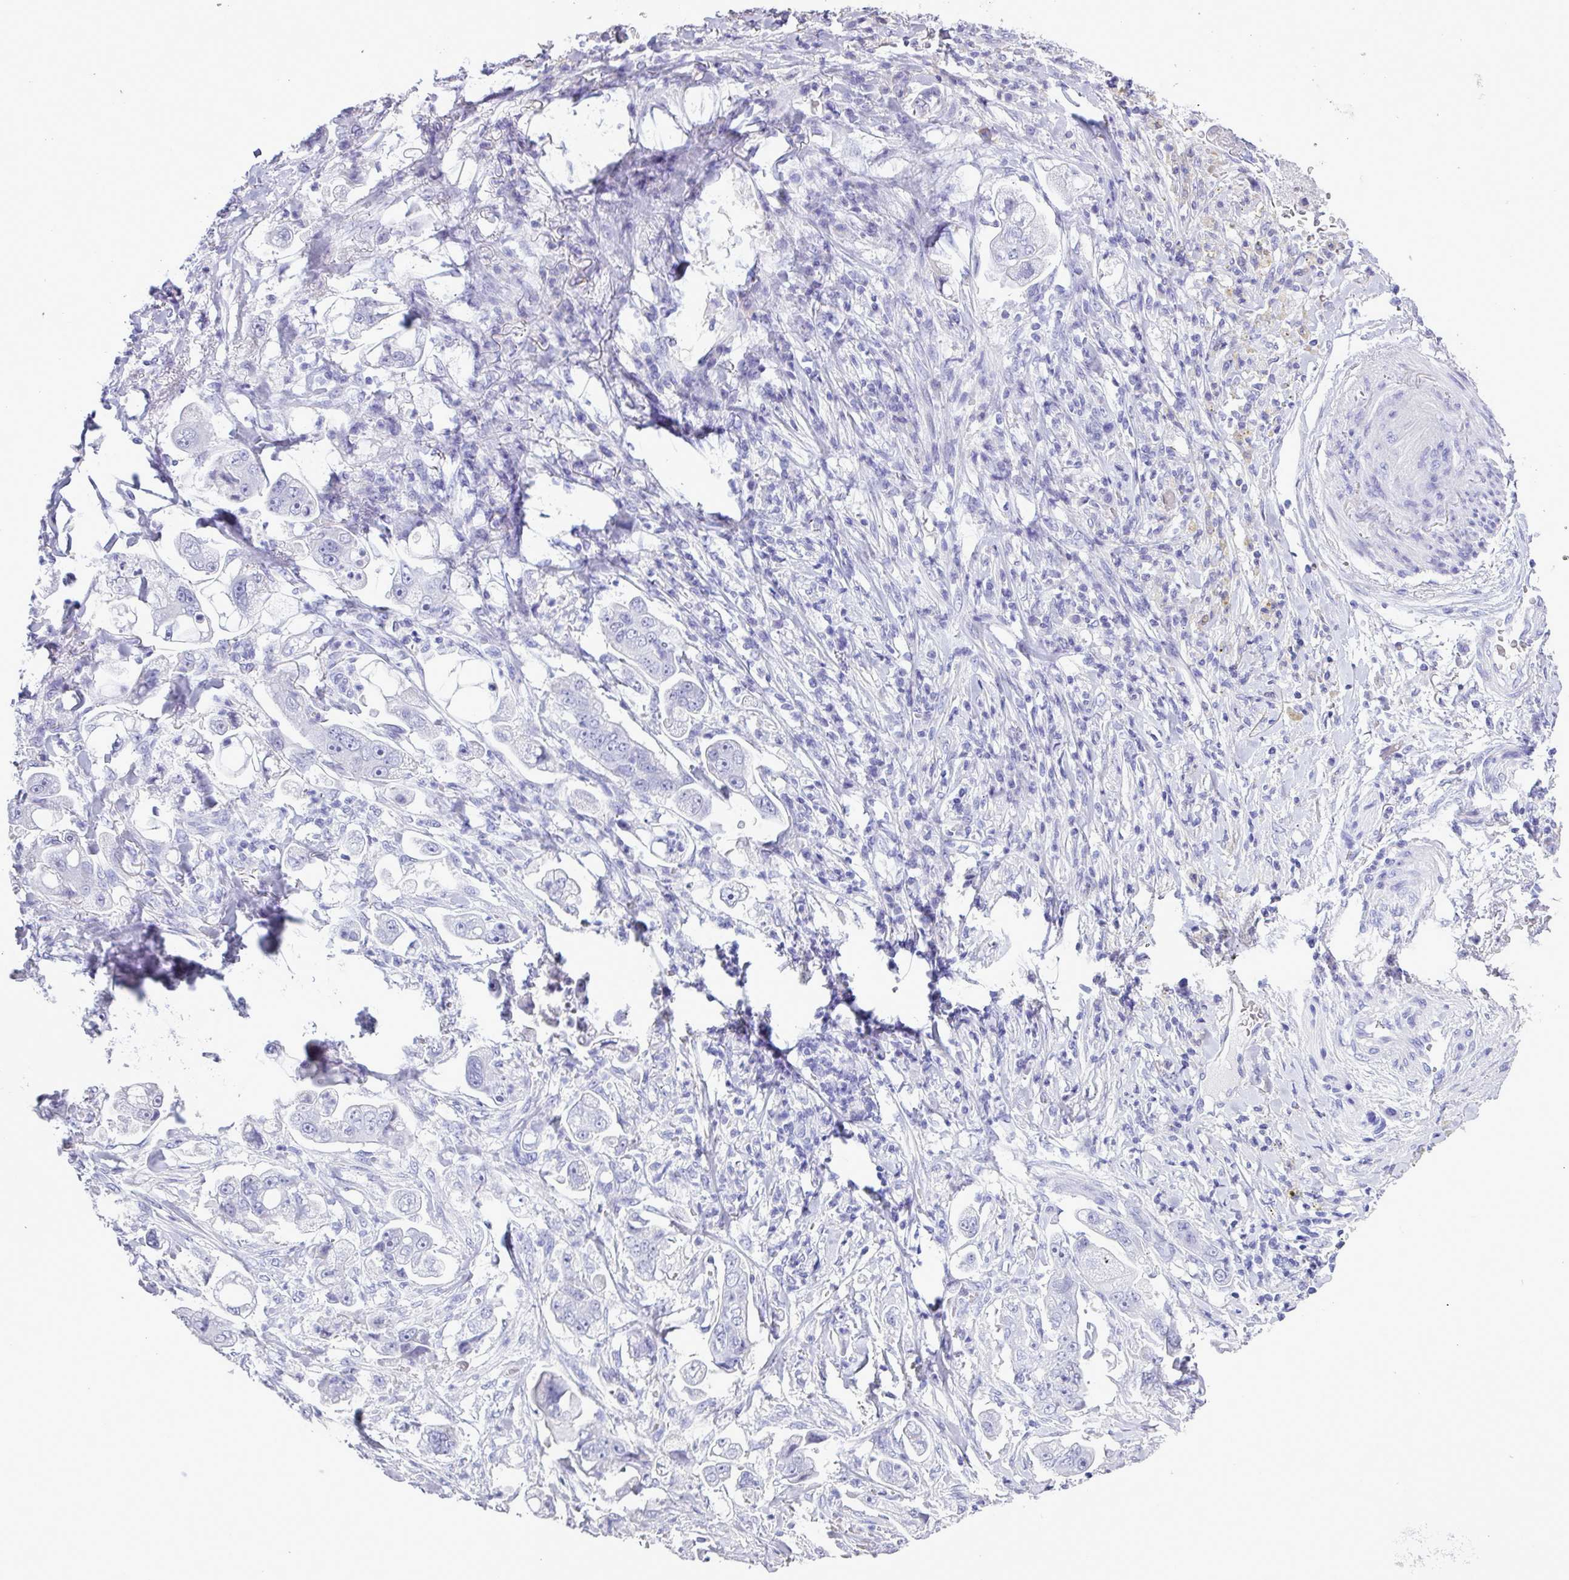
{"staining": {"intensity": "negative", "quantity": "none", "location": "none"}, "tissue": "stomach cancer", "cell_type": "Tumor cells", "image_type": "cancer", "snomed": [{"axis": "morphology", "description": "Adenocarcinoma, NOS"}, {"axis": "topography", "description": "Stomach"}], "caption": "Immunohistochemistry (IHC) histopathology image of stomach cancer stained for a protein (brown), which shows no positivity in tumor cells.", "gene": "TNFSF12", "patient": {"sex": "male", "age": 62}}